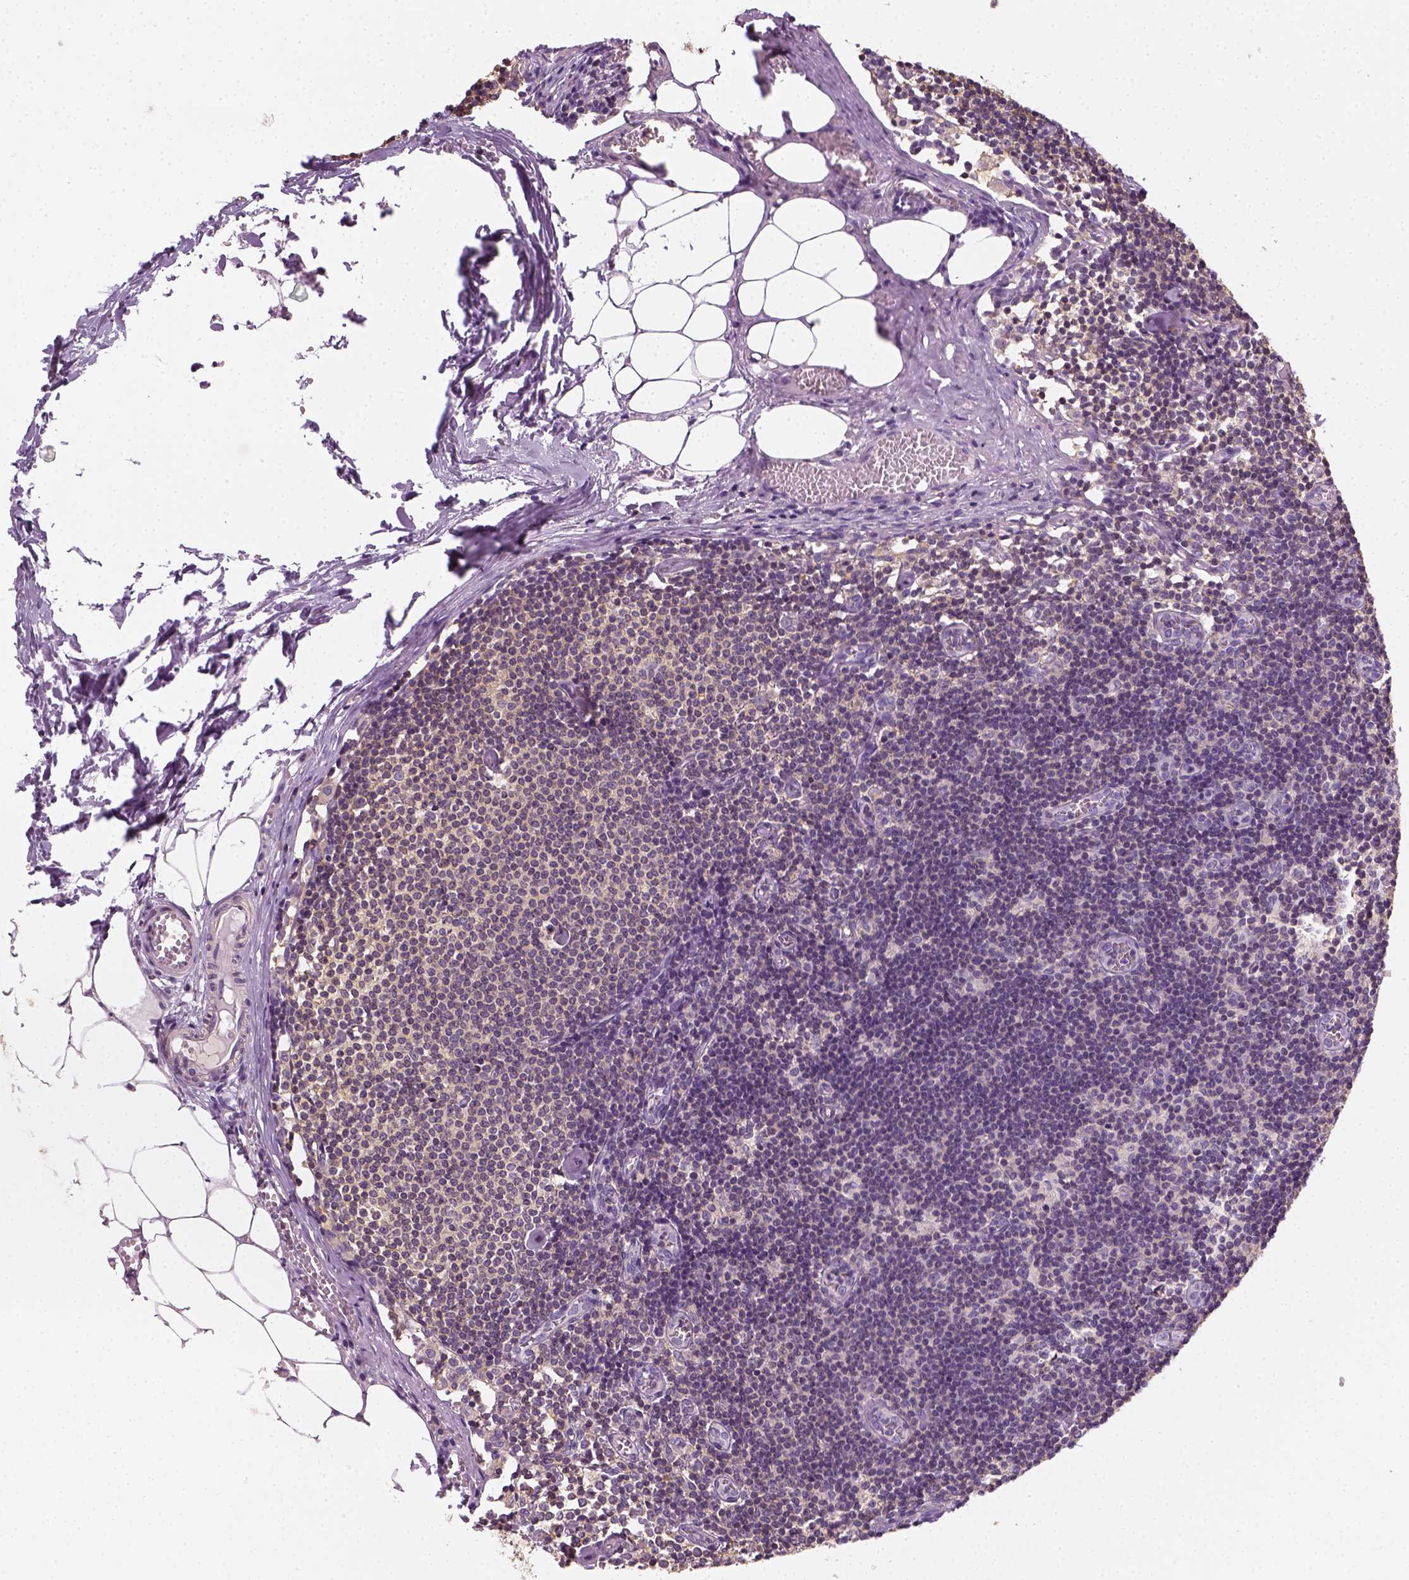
{"staining": {"intensity": "negative", "quantity": "none", "location": "none"}, "tissue": "lymph node", "cell_type": "Germinal center cells", "image_type": "normal", "snomed": [{"axis": "morphology", "description": "Normal tissue, NOS"}, {"axis": "topography", "description": "Lymph node"}], "caption": "Germinal center cells show no significant protein expression in unremarkable lymph node. (DAB (3,3'-diaminobenzidine) immunohistochemistry (IHC), high magnification).", "gene": "EPHB1", "patient": {"sex": "female", "age": 52}}